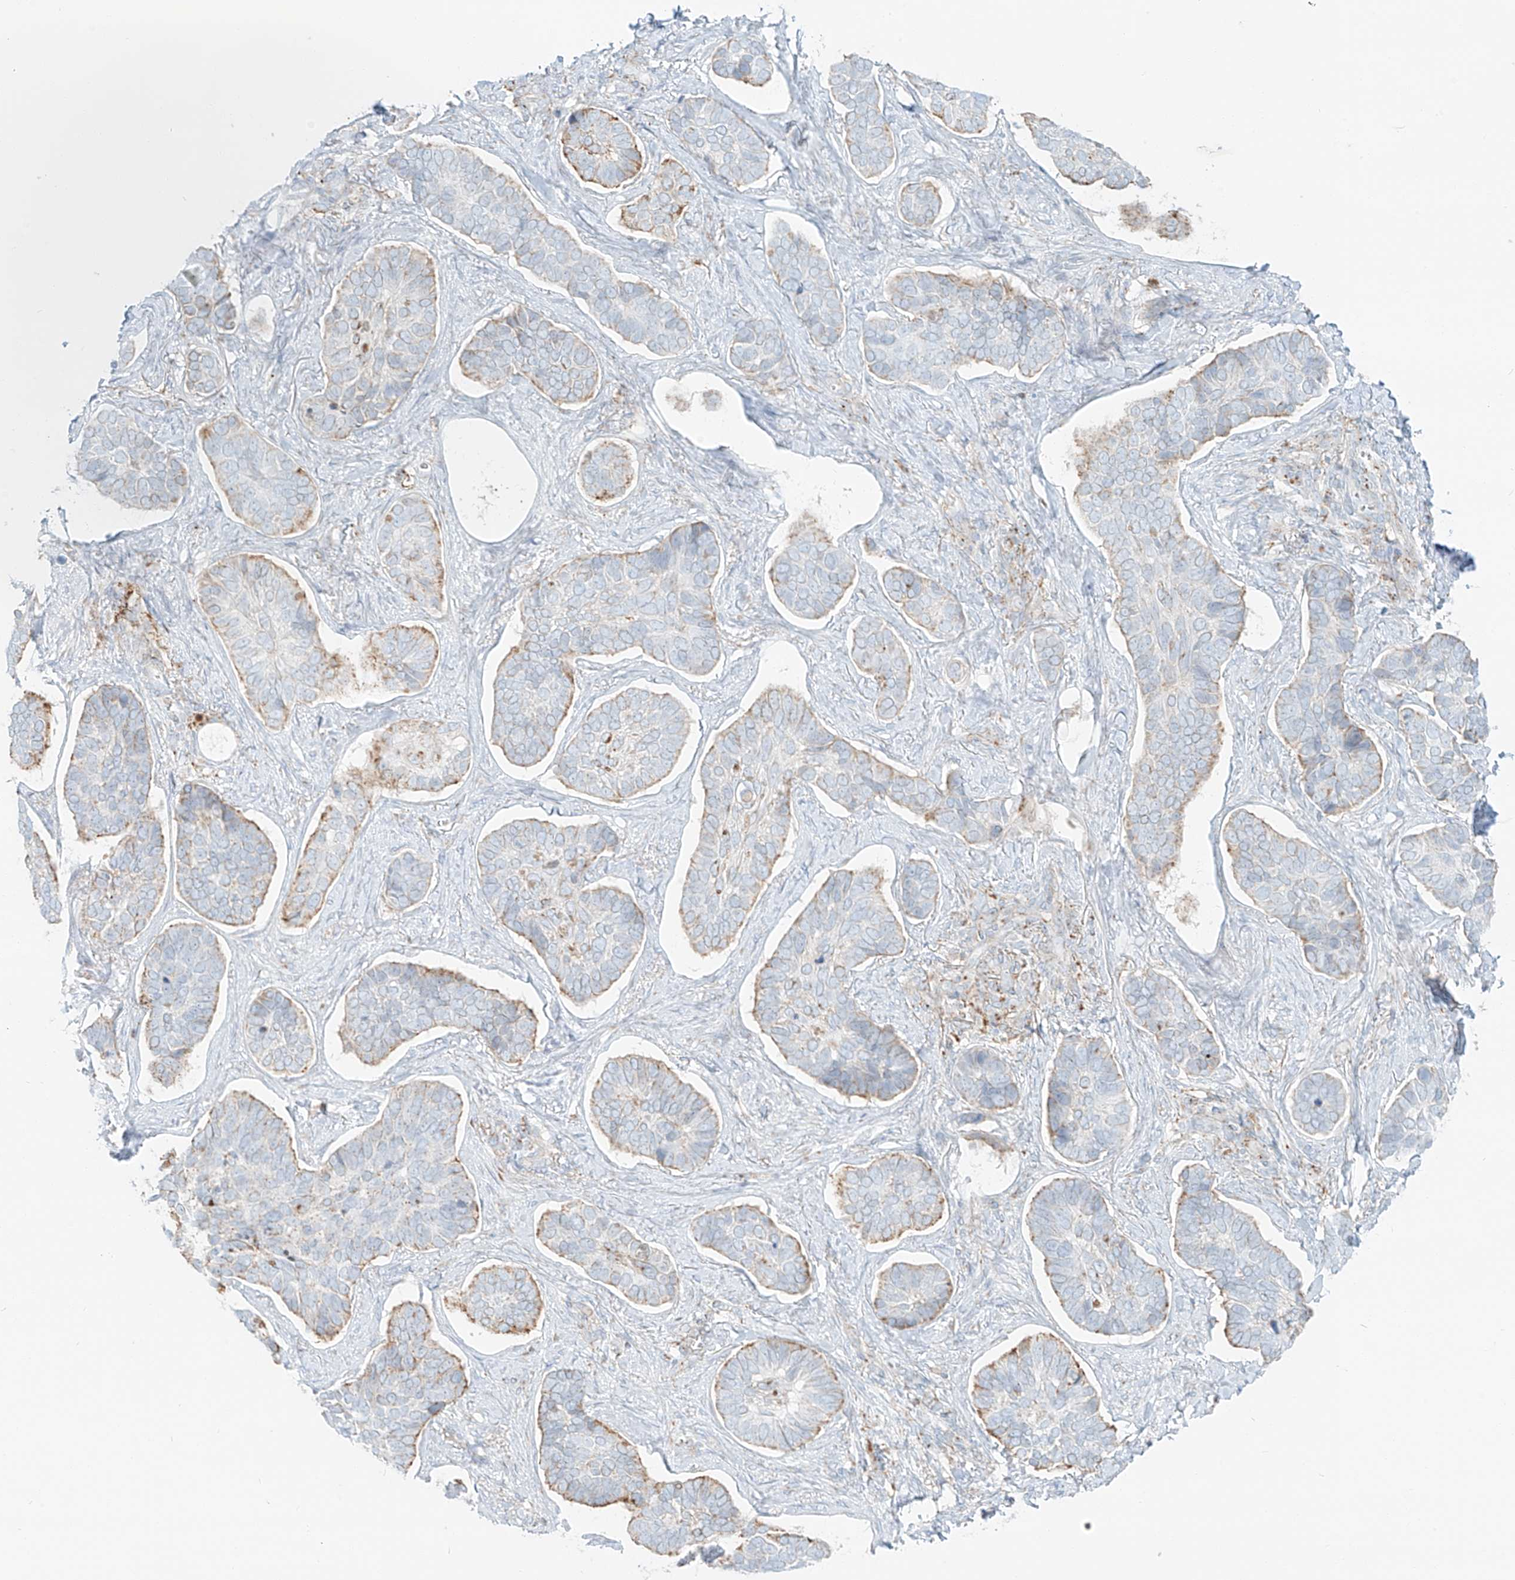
{"staining": {"intensity": "moderate", "quantity": "25%-75%", "location": "cytoplasmic/membranous"}, "tissue": "skin cancer", "cell_type": "Tumor cells", "image_type": "cancer", "snomed": [{"axis": "morphology", "description": "Basal cell carcinoma"}, {"axis": "topography", "description": "Skin"}], "caption": "This is a micrograph of immunohistochemistry staining of skin basal cell carcinoma, which shows moderate staining in the cytoplasmic/membranous of tumor cells.", "gene": "SLC35F6", "patient": {"sex": "male", "age": 62}}